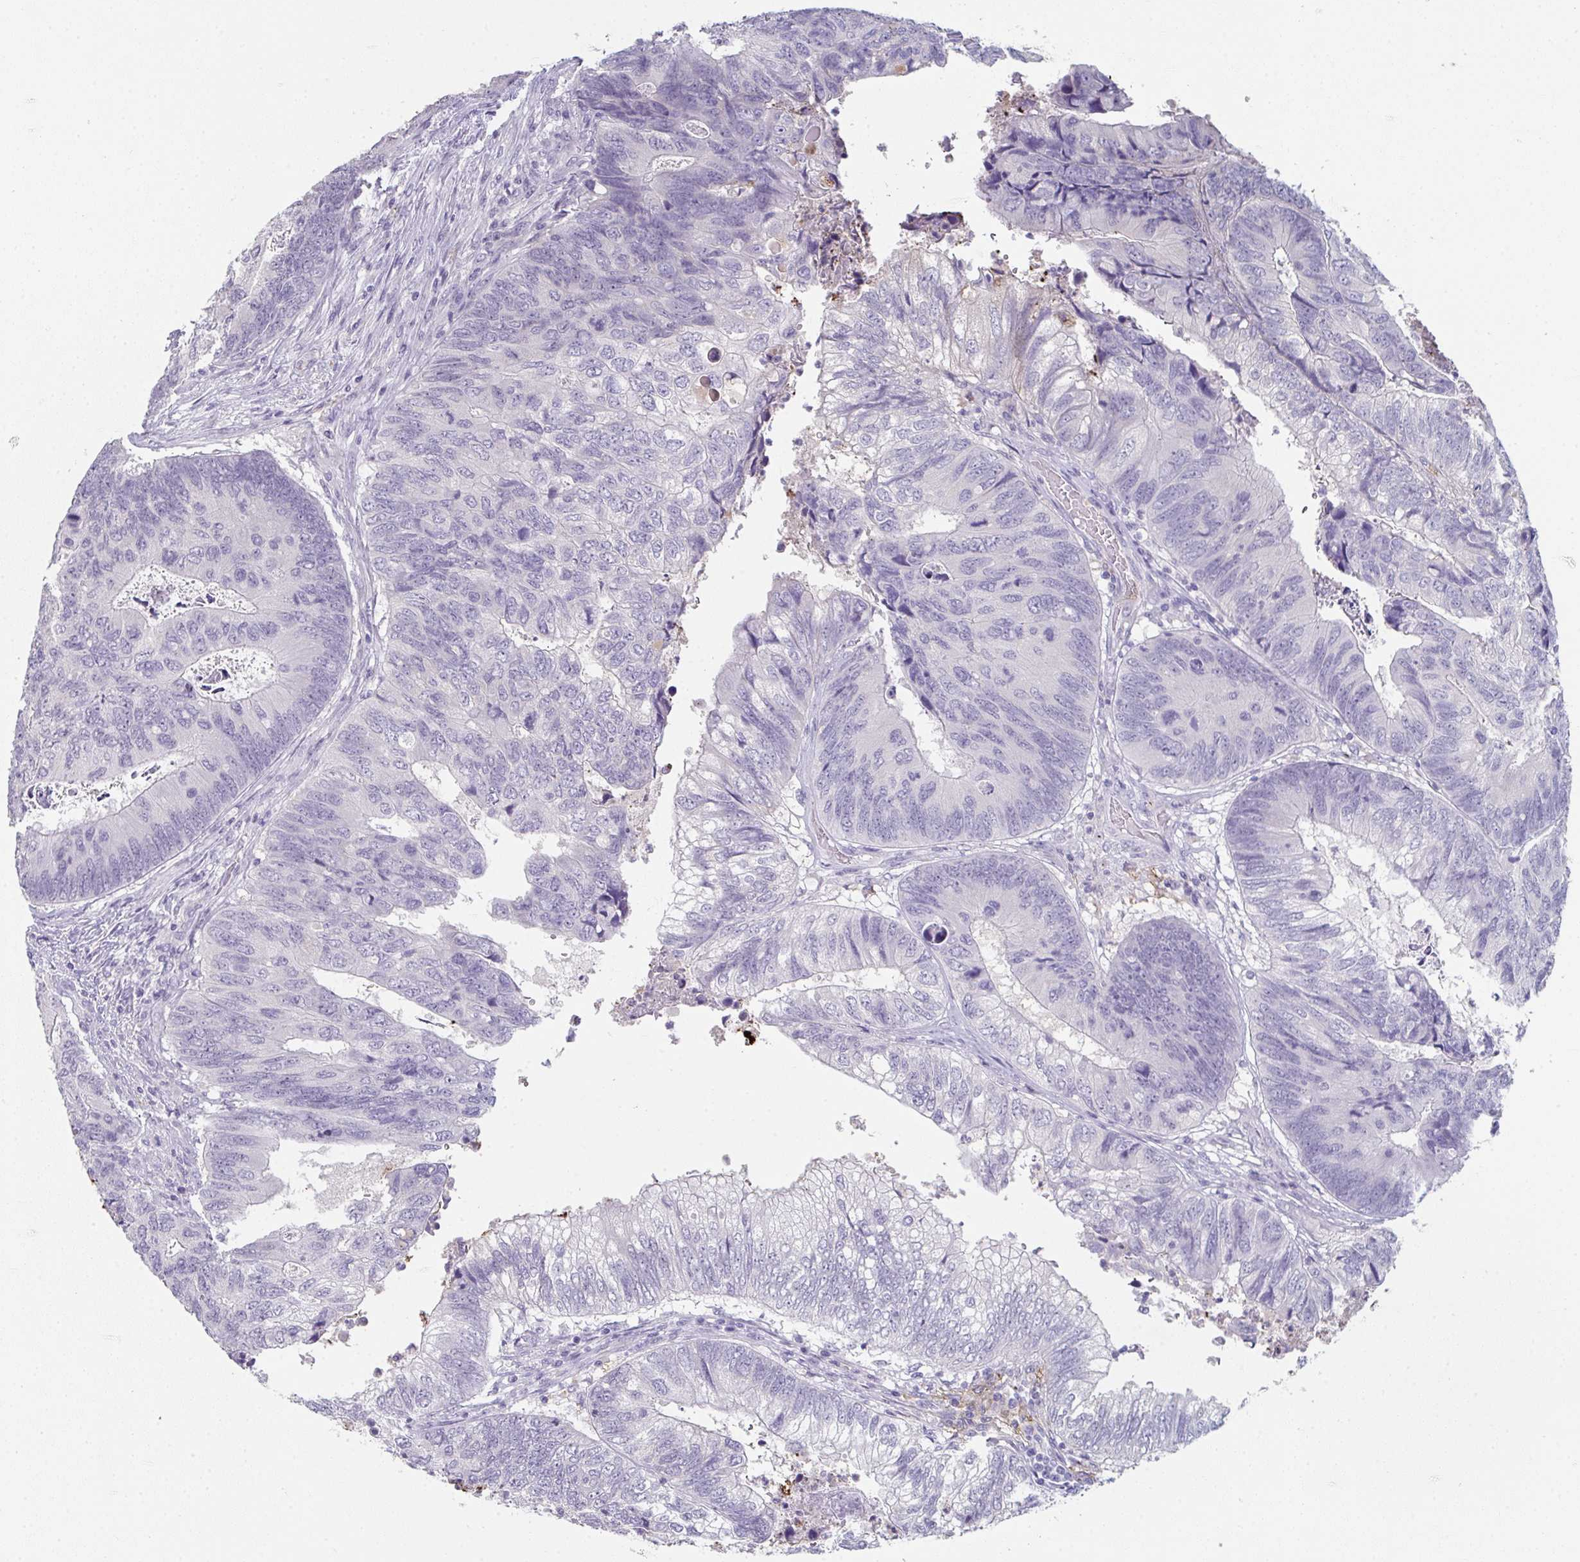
{"staining": {"intensity": "negative", "quantity": "none", "location": "none"}, "tissue": "colorectal cancer", "cell_type": "Tumor cells", "image_type": "cancer", "snomed": [{"axis": "morphology", "description": "Adenocarcinoma, NOS"}, {"axis": "topography", "description": "Colon"}], "caption": "Tumor cells show no significant staining in adenocarcinoma (colorectal).", "gene": "ADAM21", "patient": {"sex": "female", "age": 67}}